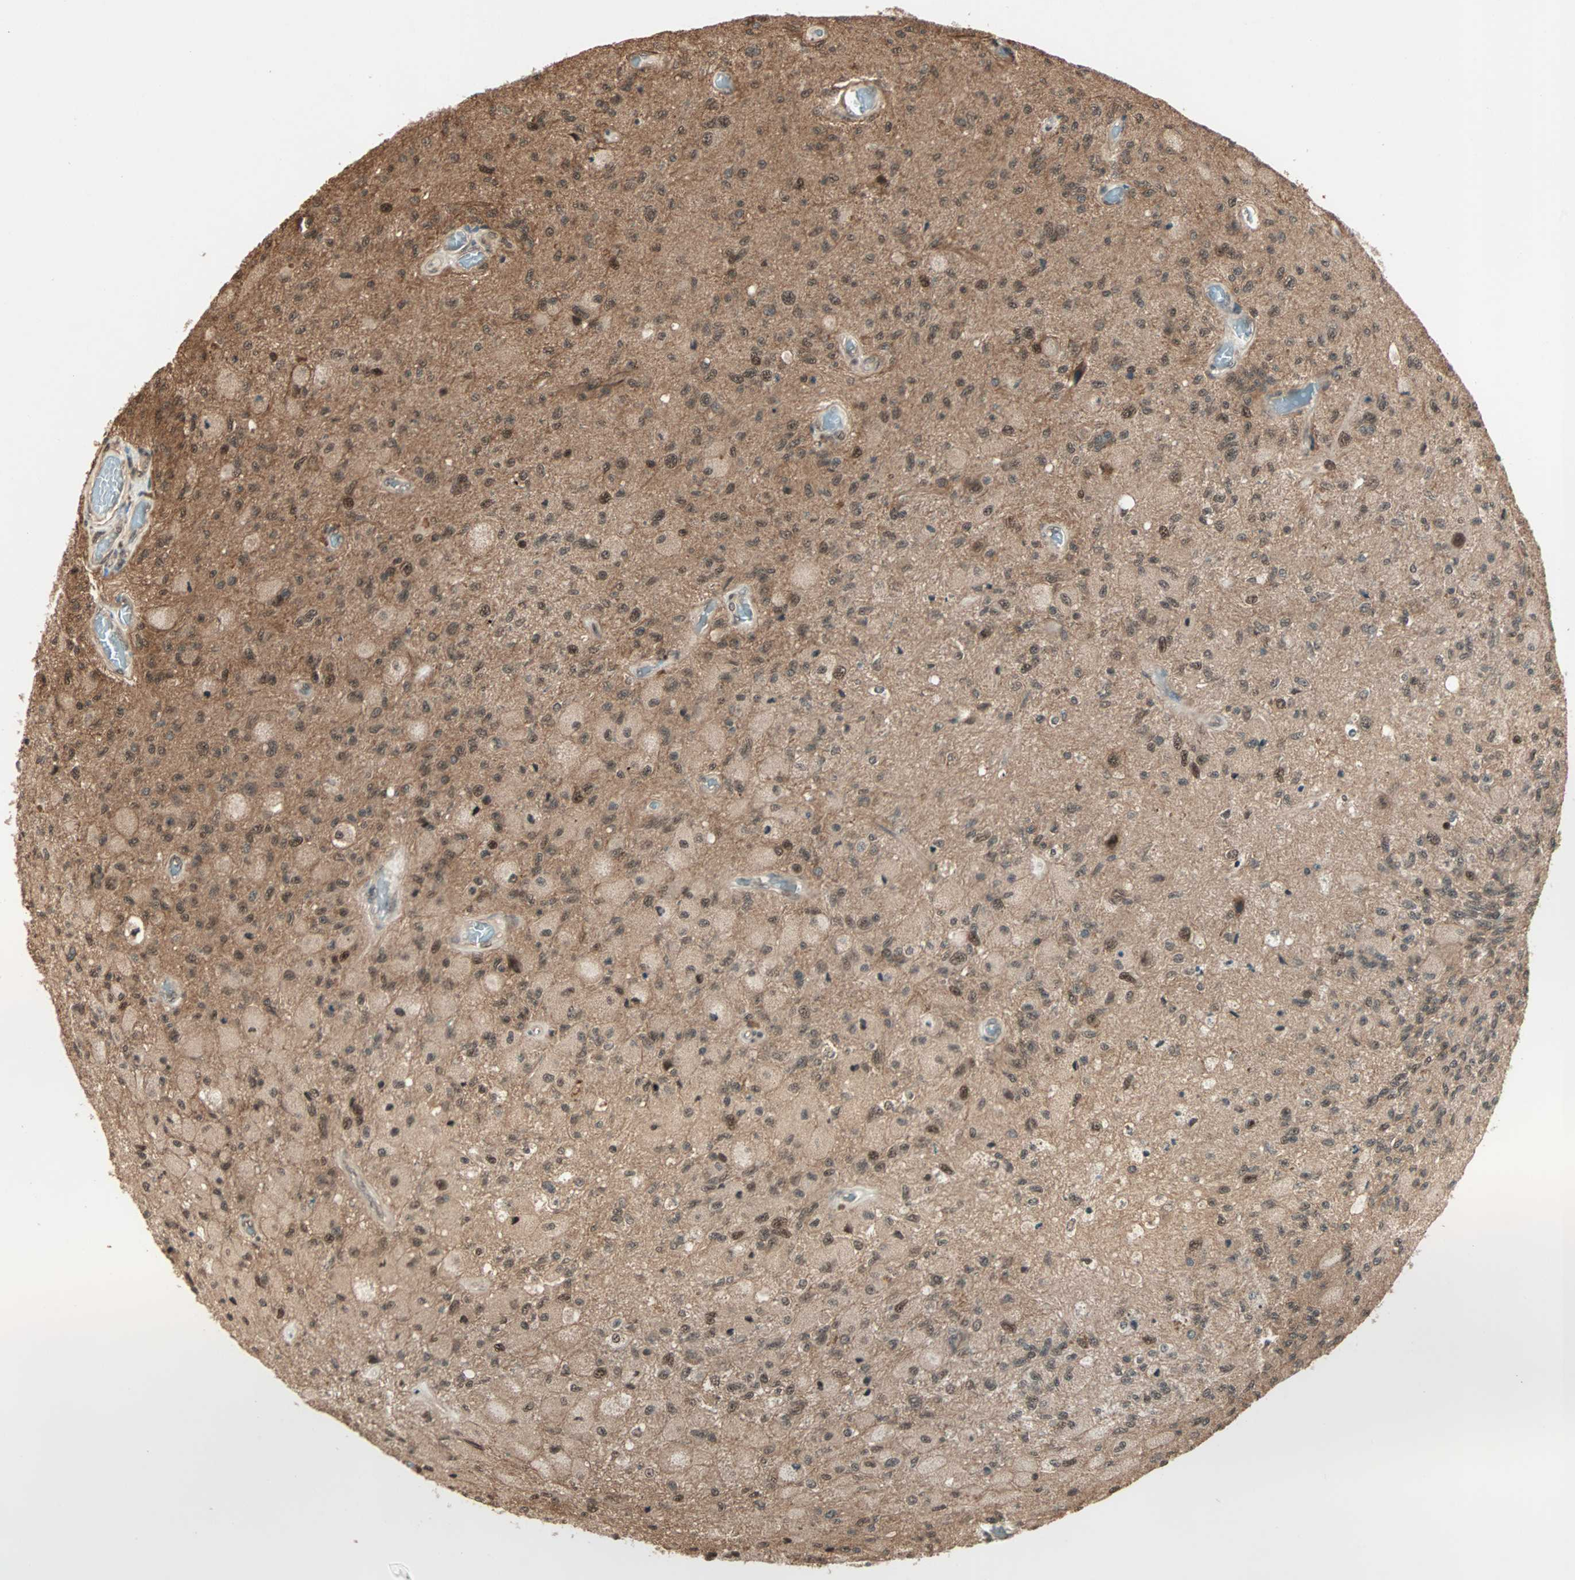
{"staining": {"intensity": "weak", "quantity": ">75%", "location": "nuclear"}, "tissue": "glioma", "cell_type": "Tumor cells", "image_type": "cancer", "snomed": [{"axis": "morphology", "description": "Normal tissue, NOS"}, {"axis": "morphology", "description": "Glioma, malignant, High grade"}, {"axis": "topography", "description": "Cerebral cortex"}], "caption": "Brown immunohistochemical staining in human glioma reveals weak nuclear staining in about >75% of tumor cells. (DAB (3,3'-diaminobenzidine) IHC with brightfield microscopy, high magnification).", "gene": "ZNF701", "patient": {"sex": "male", "age": 77}}